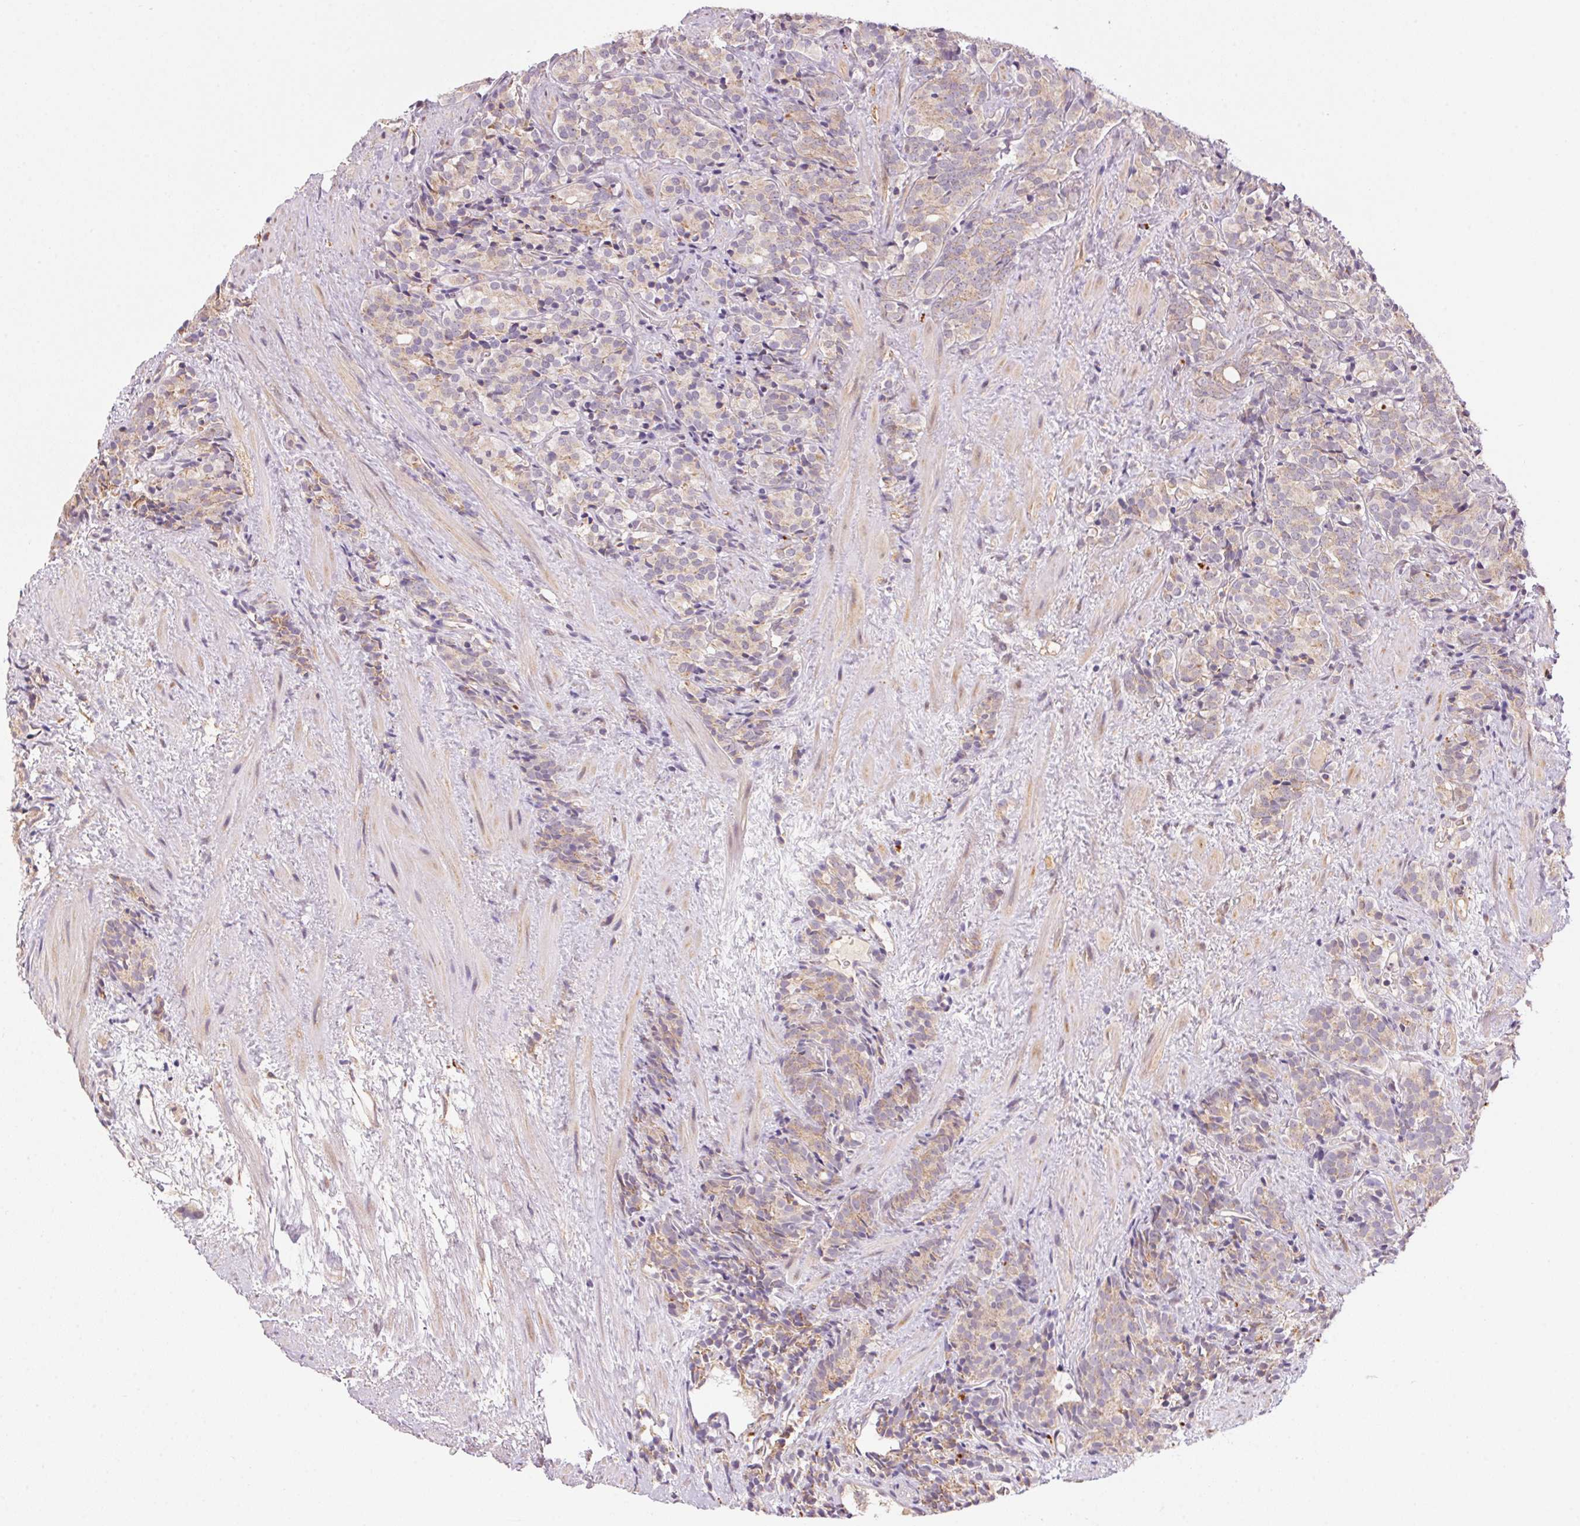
{"staining": {"intensity": "weak", "quantity": "25%-75%", "location": "cytoplasmic/membranous"}, "tissue": "prostate cancer", "cell_type": "Tumor cells", "image_type": "cancer", "snomed": [{"axis": "morphology", "description": "Adenocarcinoma, High grade"}, {"axis": "topography", "description": "Prostate"}], "caption": "The immunohistochemical stain labels weak cytoplasmic/membranous staining in tumor cells of prostate cancer tissue.", "gene": "ADH5", "patient": {"sex": "male", "age": 84}}